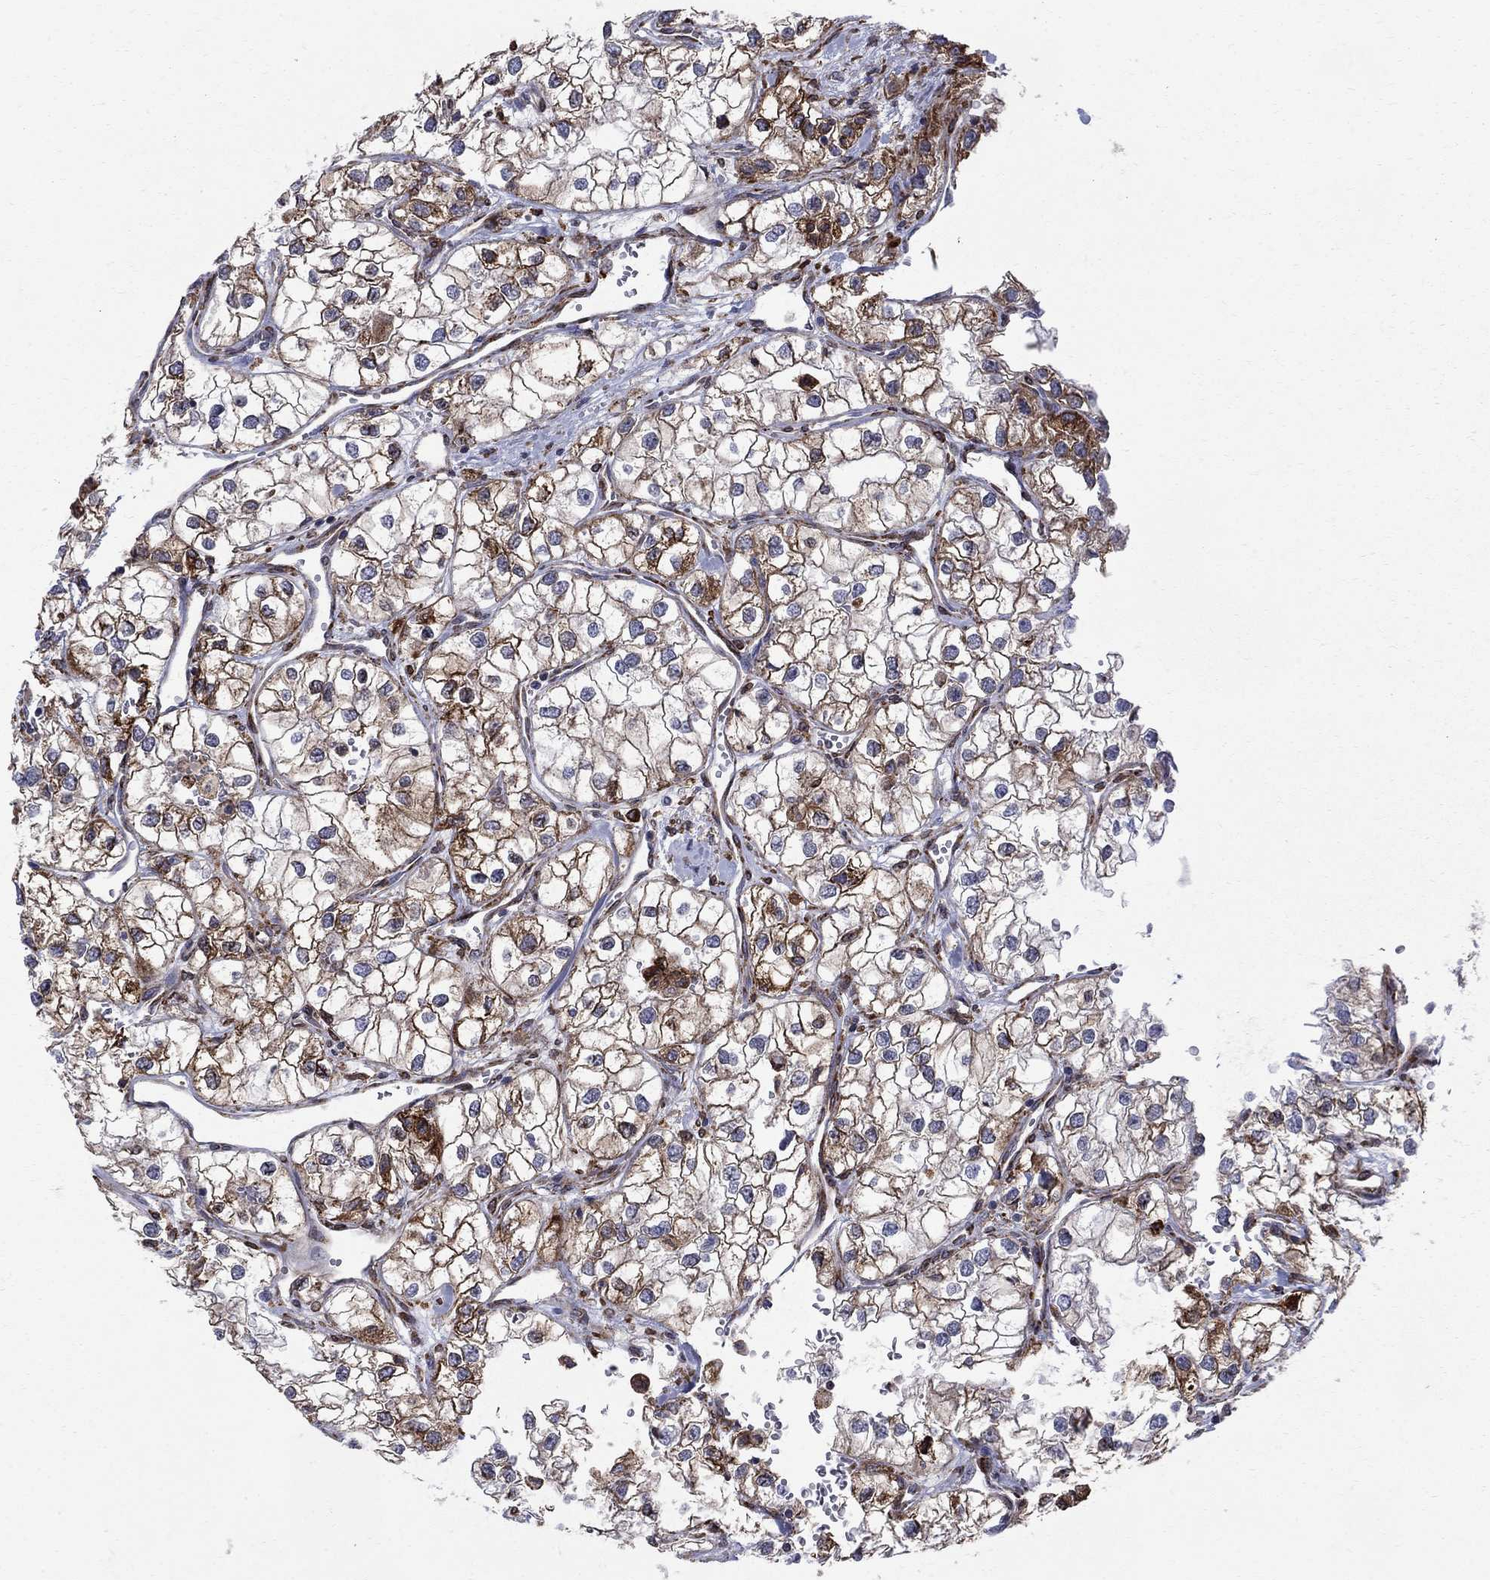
{"staining": {"intensity": "moderate", "quantity": ">75%", "location": "cytoplasmic/membranous"}, "tissue": "renal cancer", "cell_type": "Tumor cells", "image_type": "cancer", "snomed": [{"axis": "morphology", "description": "Adenocarcinoma, NOS"}, {"axis": "topography", "description": "Kidney"}], "caption": "Renal cancer stained for a protein (brown) demonstrates moderate cytoplasmic/membranous positive positivity in approximately >75% of tumor cells.", "gene": "CAB39L", "patient": {"sex": "male", "age": 59}}